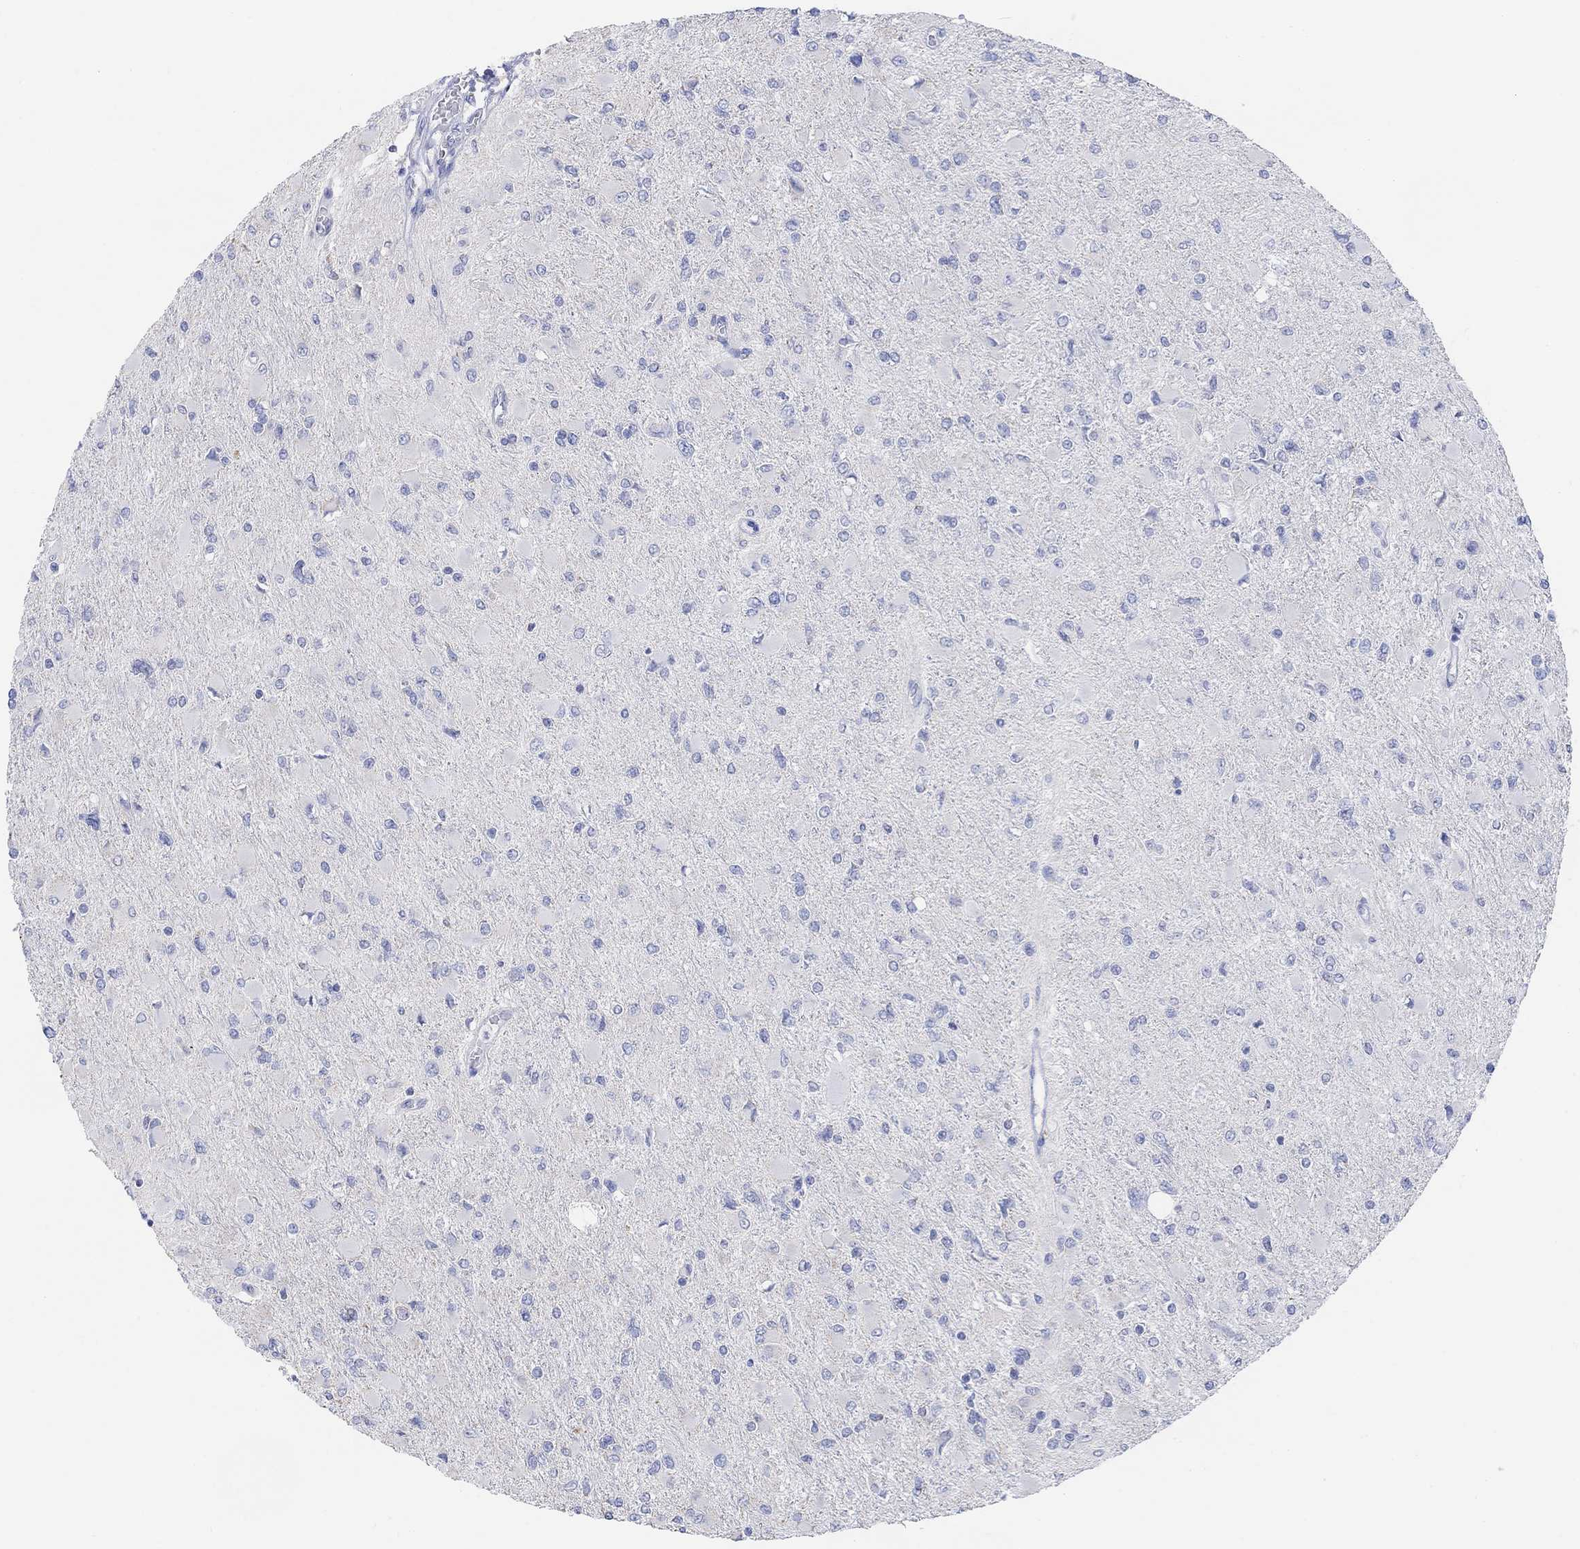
{"staining": {"intensity": "negative", "quantity": "none", "location": "none"}, "tissue": "glioma", "cell_type": "Tumor cells", "image_type": "cancer", "snomed": [{"axis": "morphology", "description": "Glioma, malignant, High grade"}, {"axis": "topography", "description": "Cerebral cortex"}], "caption": "There is no significant positivity in tumor cells of malignant glioma (high-grade).", "gene": "SYT12", "patient": {"sex": "female", "age": 36}}